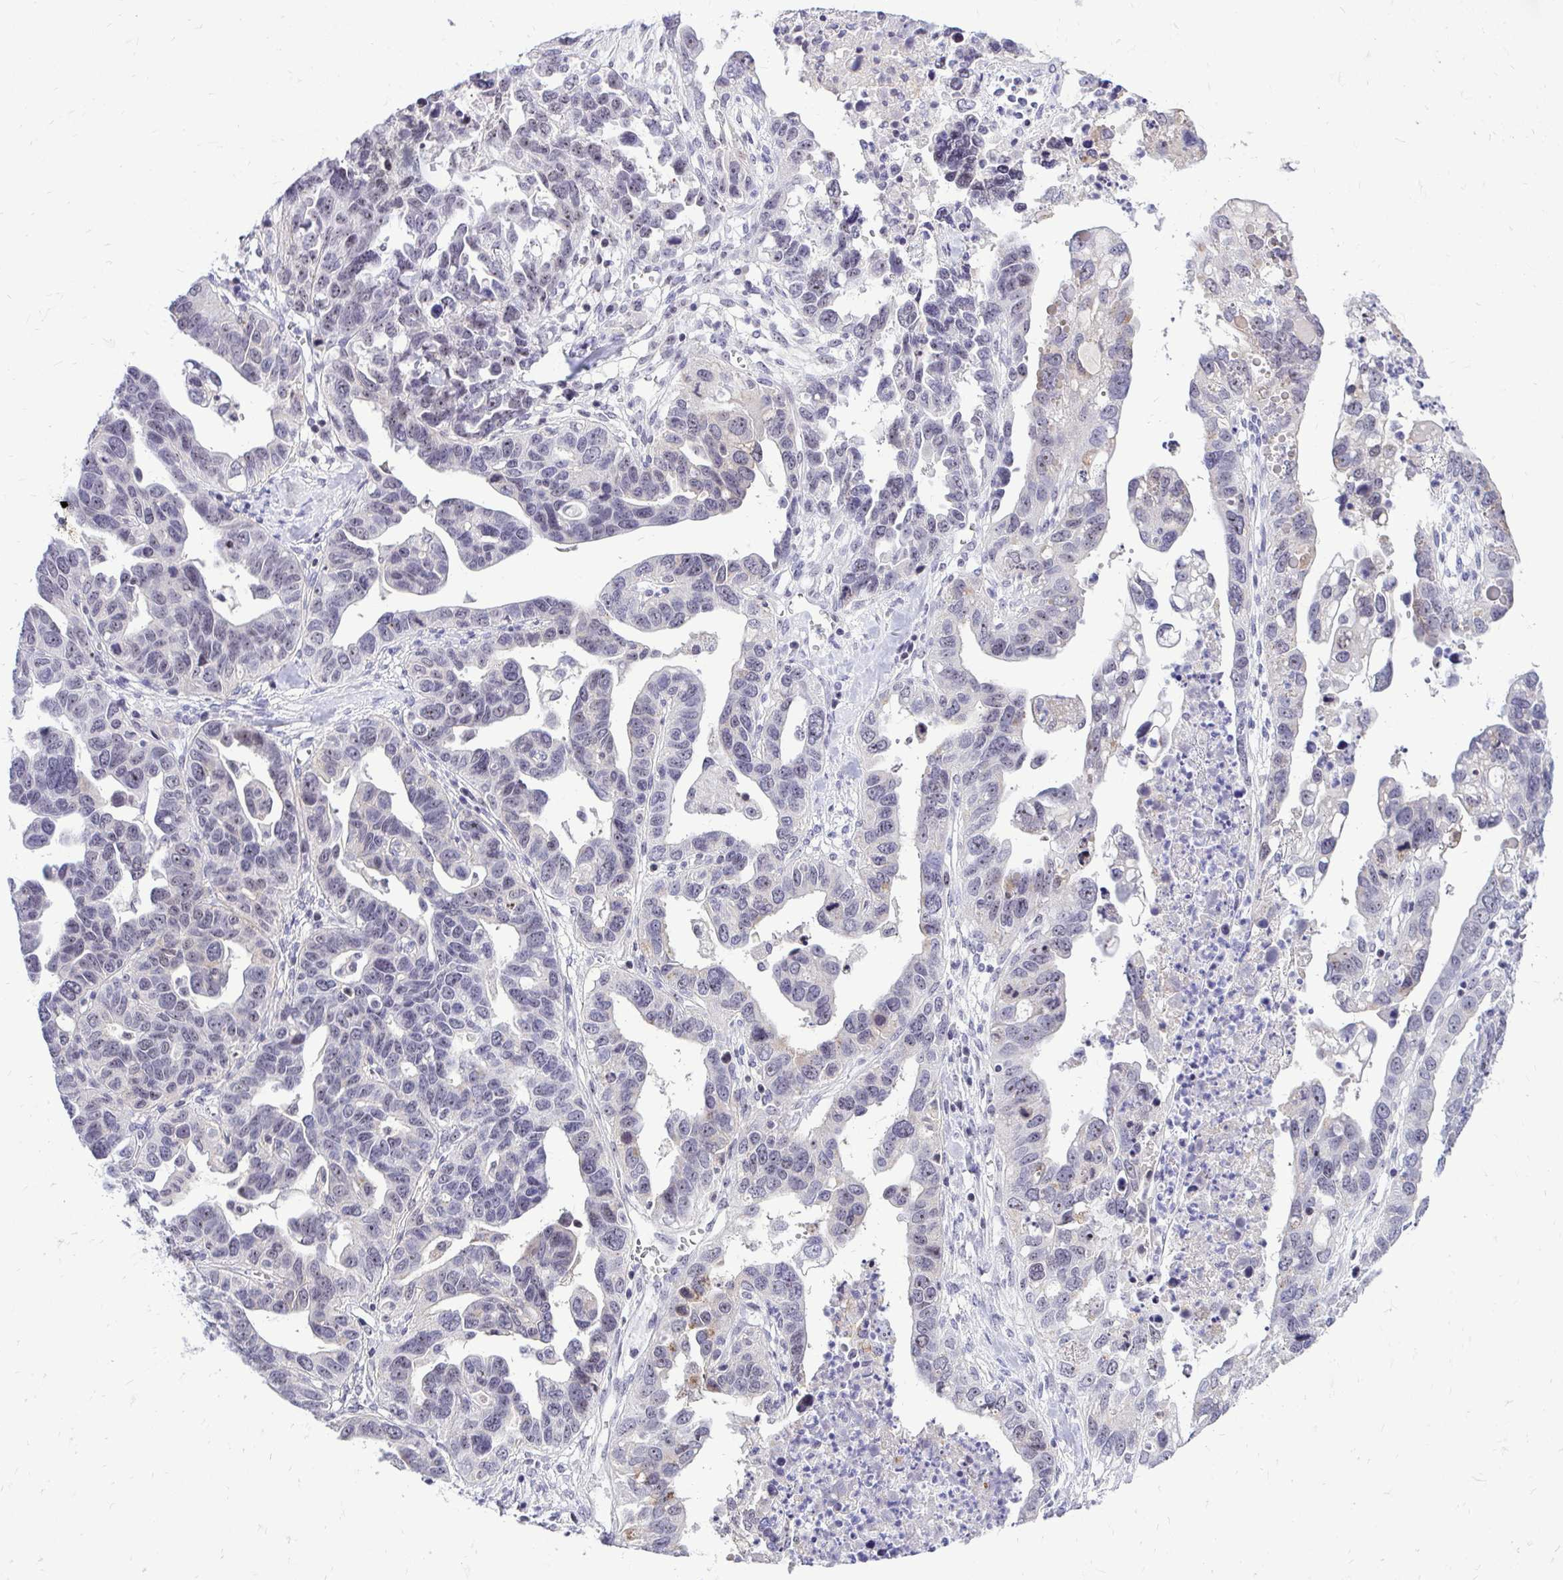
{"staining": {"intensity": "negative", "quantity": "none", "location": "none"}, "tissue": "ovarian cancer", "cell_type": "Tumor cells", "image_type": "cancer", "snomed": [{"axis": "morphology", "description": "Cystadenocarcinoma, serous, NOS"}, {"axis": "topography", "description": "Ovary"}], "caption": "Tumor cells are negative for brown protein staining in ovarian serous cystadenocarcinoma. (IHC, brightfield microscopy, high magnification).", "gene": "NIFK", "patient": {"sex": "female", "age": 69}}